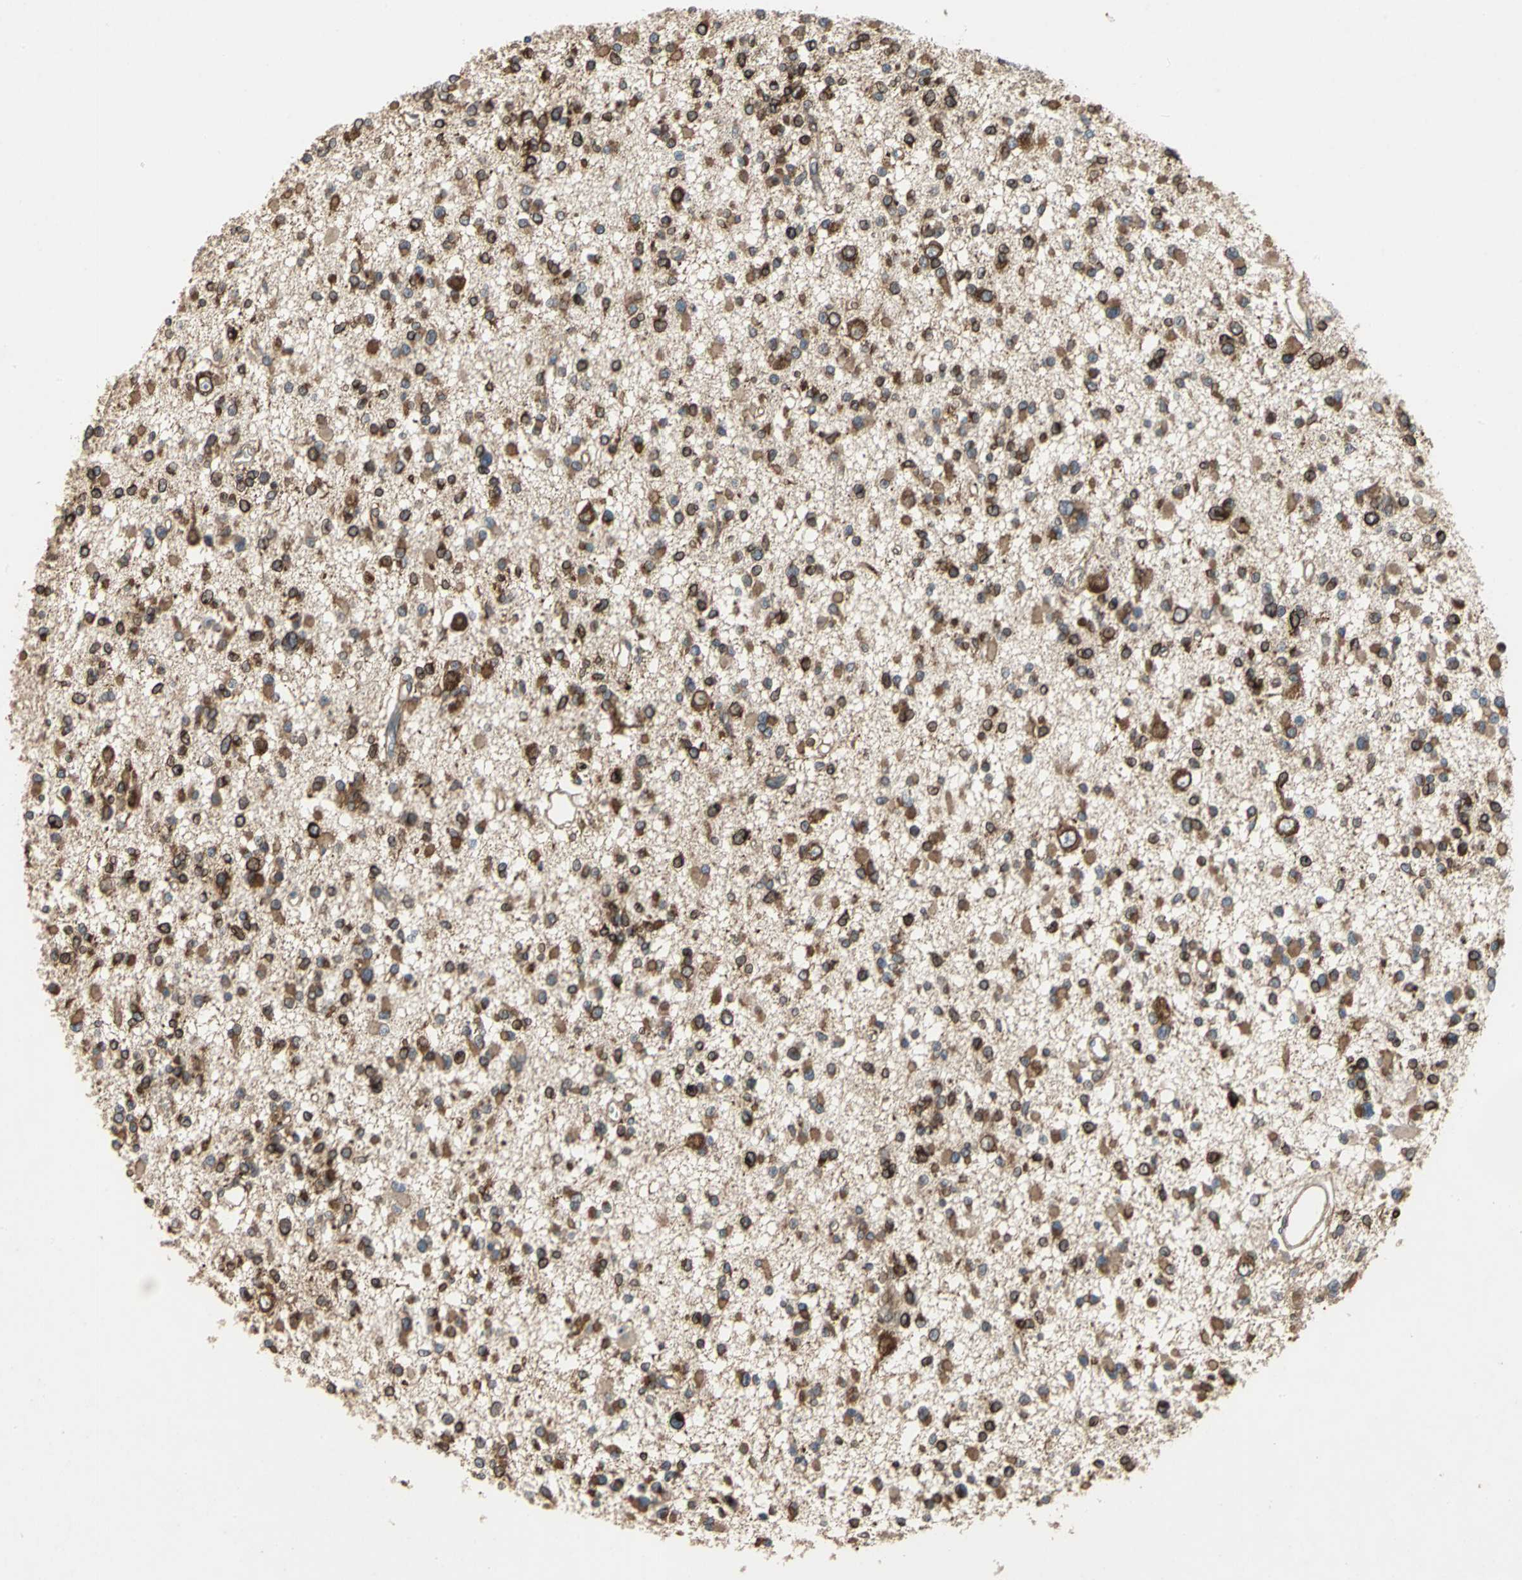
{"staining": {"intensity": "moderate", "quantity": ">75%", "location": "cytoplasmic/membranous"}, "tissue": "glioma", "cell_type": "Tumor cells", "image_type": "cancer", "snomed": [{"axis": "morphology", "description": "Glioma, malignant, Low grade"}, {"axis": "topography", "description": "Brain"}], "caption": "A brown stain labels moderate cytoplasmic/membranous staining of a protein in human low-grade glioma (malignant) tumor cells.", "gene": "SYVN1", "patient": {"sex": "female", "age": 22}}